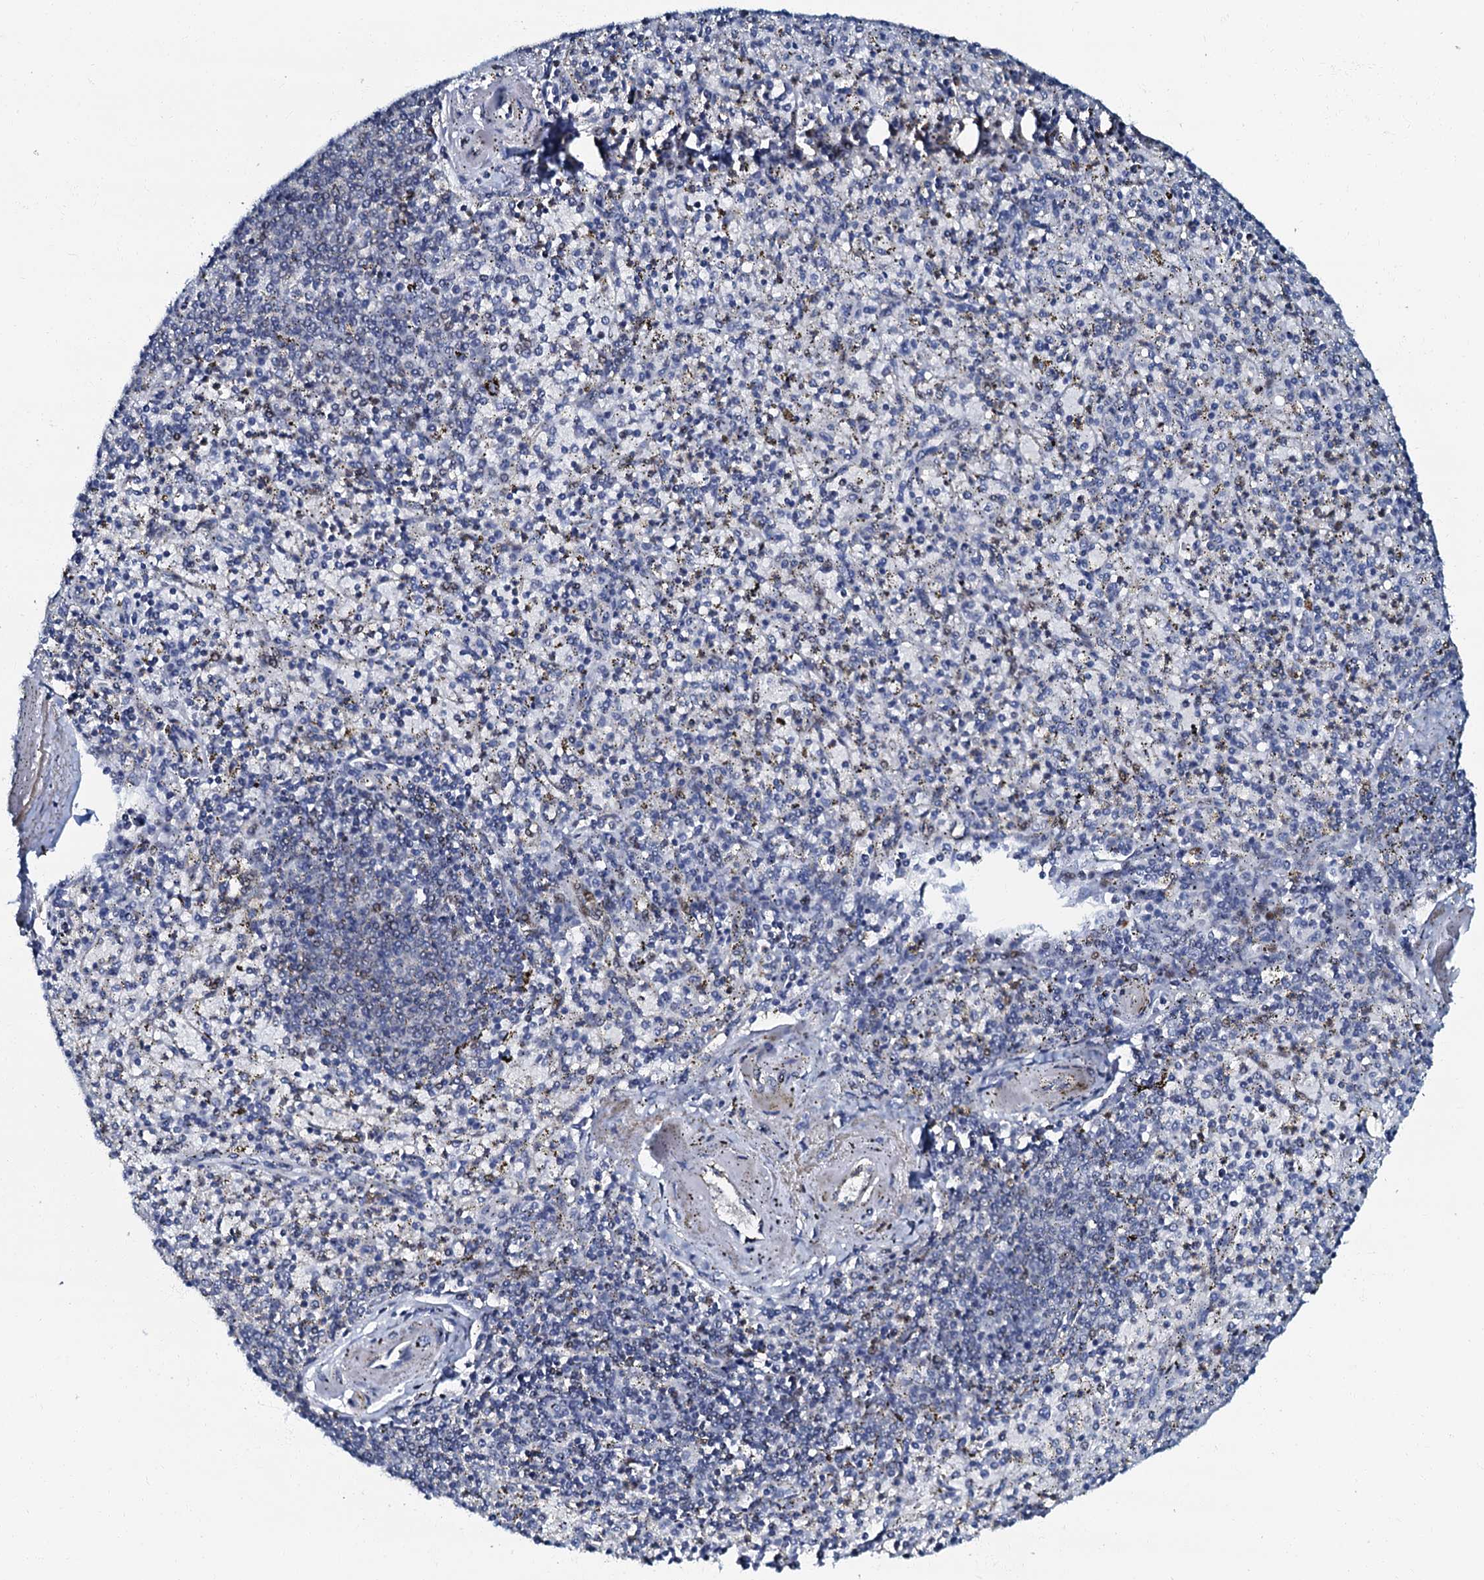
{"staining": {"intensity": "moderate", "quantity": "<25%", "location": "nuclear"}, "tissue": "spleen", "cell_type": "Cells in red pulp", "image_type": "normal", "snomed": [{"axis": "morphology", "description": "Normal tissue, NOS"}, {"axis": "topography", "description": "Spleen"}], "caption": "Spleen stained for a protein demonstrates moderate nuclear positivity in cells in red pulp. The staining is performed using DAB brown chromogen to label protein expression. The nuclei are counter-stained blue using hematoxylin.", "gene": "MFSD5", "patient": {"sex": "male", "age": 72}}